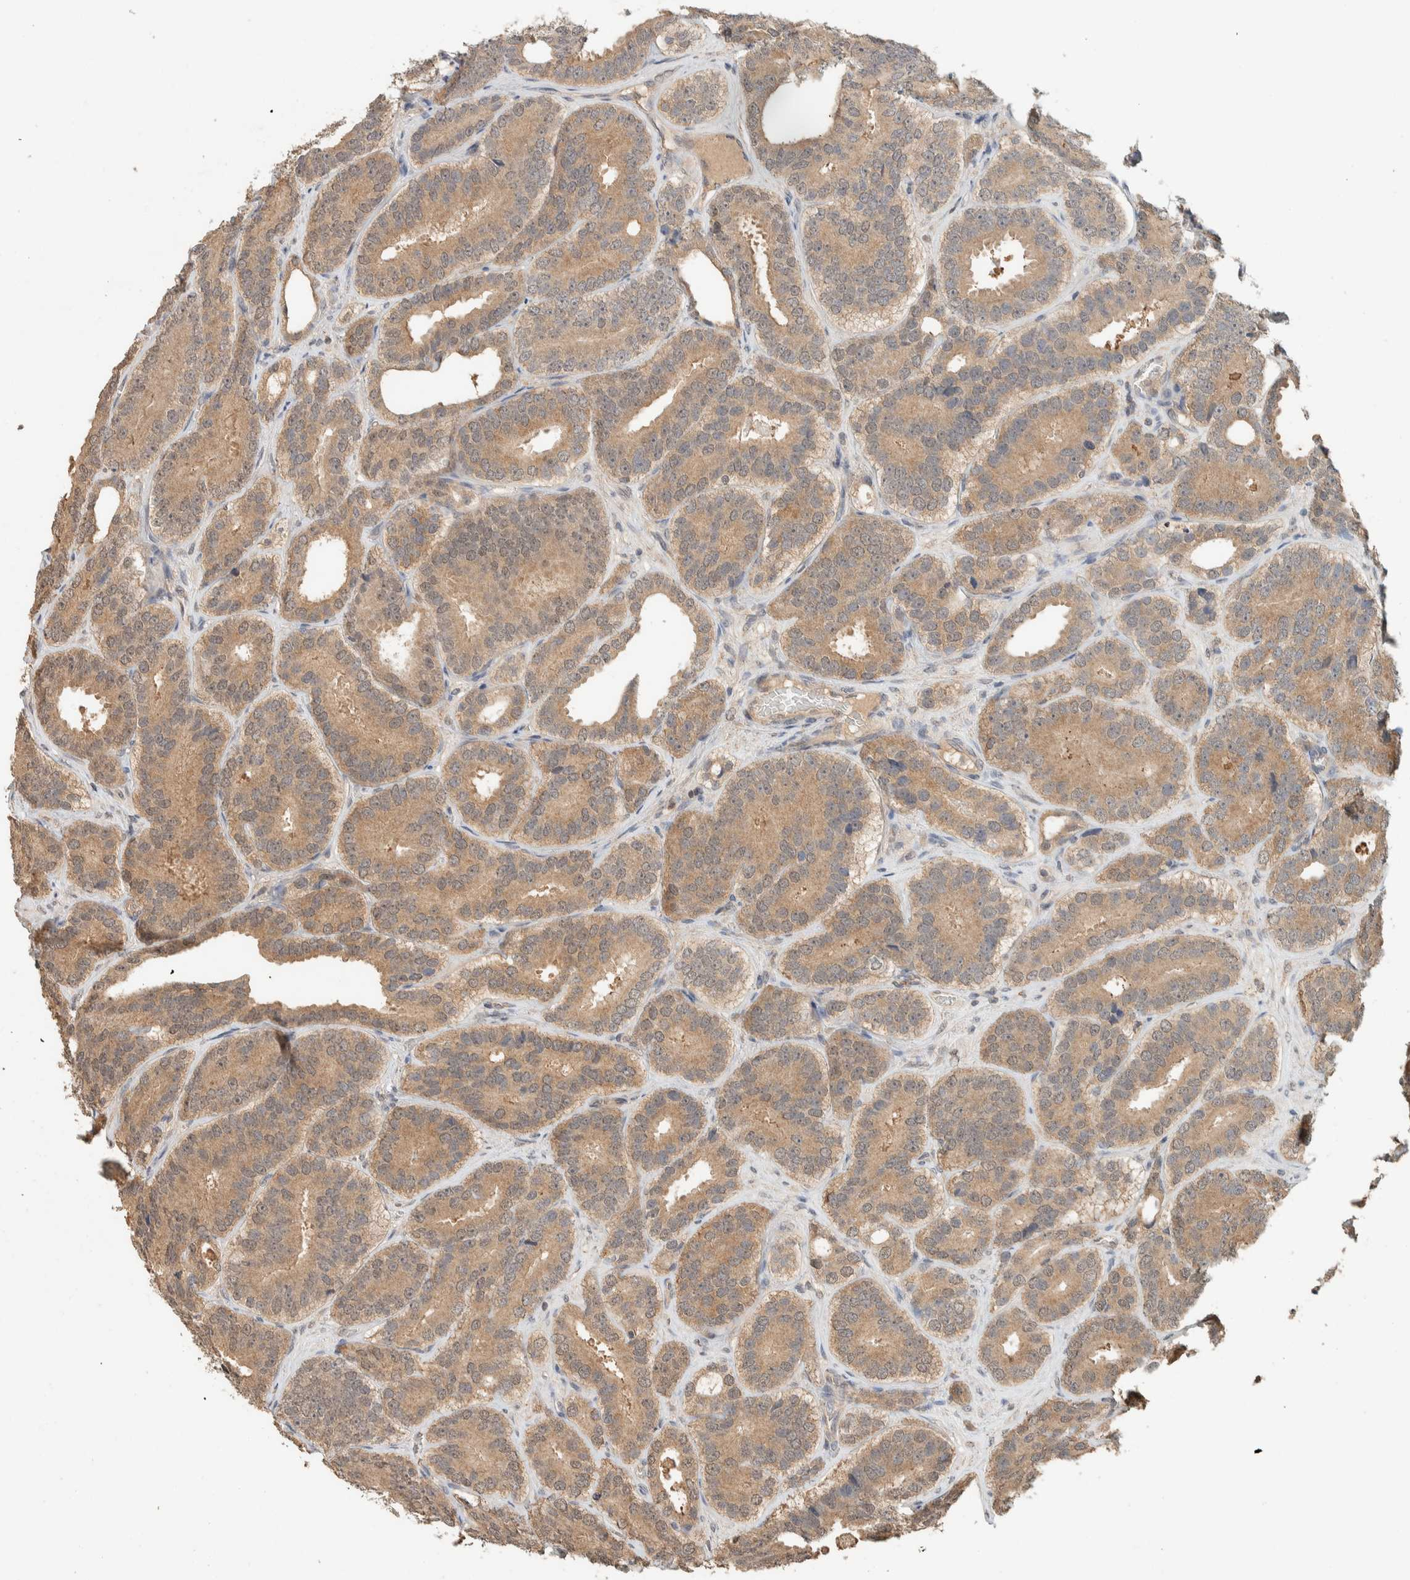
{"staining": {"intensity": "moderate", "quantity": ">75%", "location": "cytoplasmic/membranous"}, "tissue": "prostate cancer", "cell_type": "Tumor cells", "image_type": "cancer", "snomed": [{"axis": "morphology", "description": "Adenocarcinoma, High grade"}, {"axis": "topography", "description": "Prostate"}], "caption": "Immunohistochemistry image of neoplastic tissue: prostate cancer (high-grade adenocarcinoma) stained using immunohistochemistry (IHC) exhibits medium levels of moderate protein expression localized specifically in the cytoplasmic/membranous of tumor cells, appearing as a cytoplasmic/membranous brown color.", "gene": "ZNF567", "patient": {"sex": "male", "age": 56}}